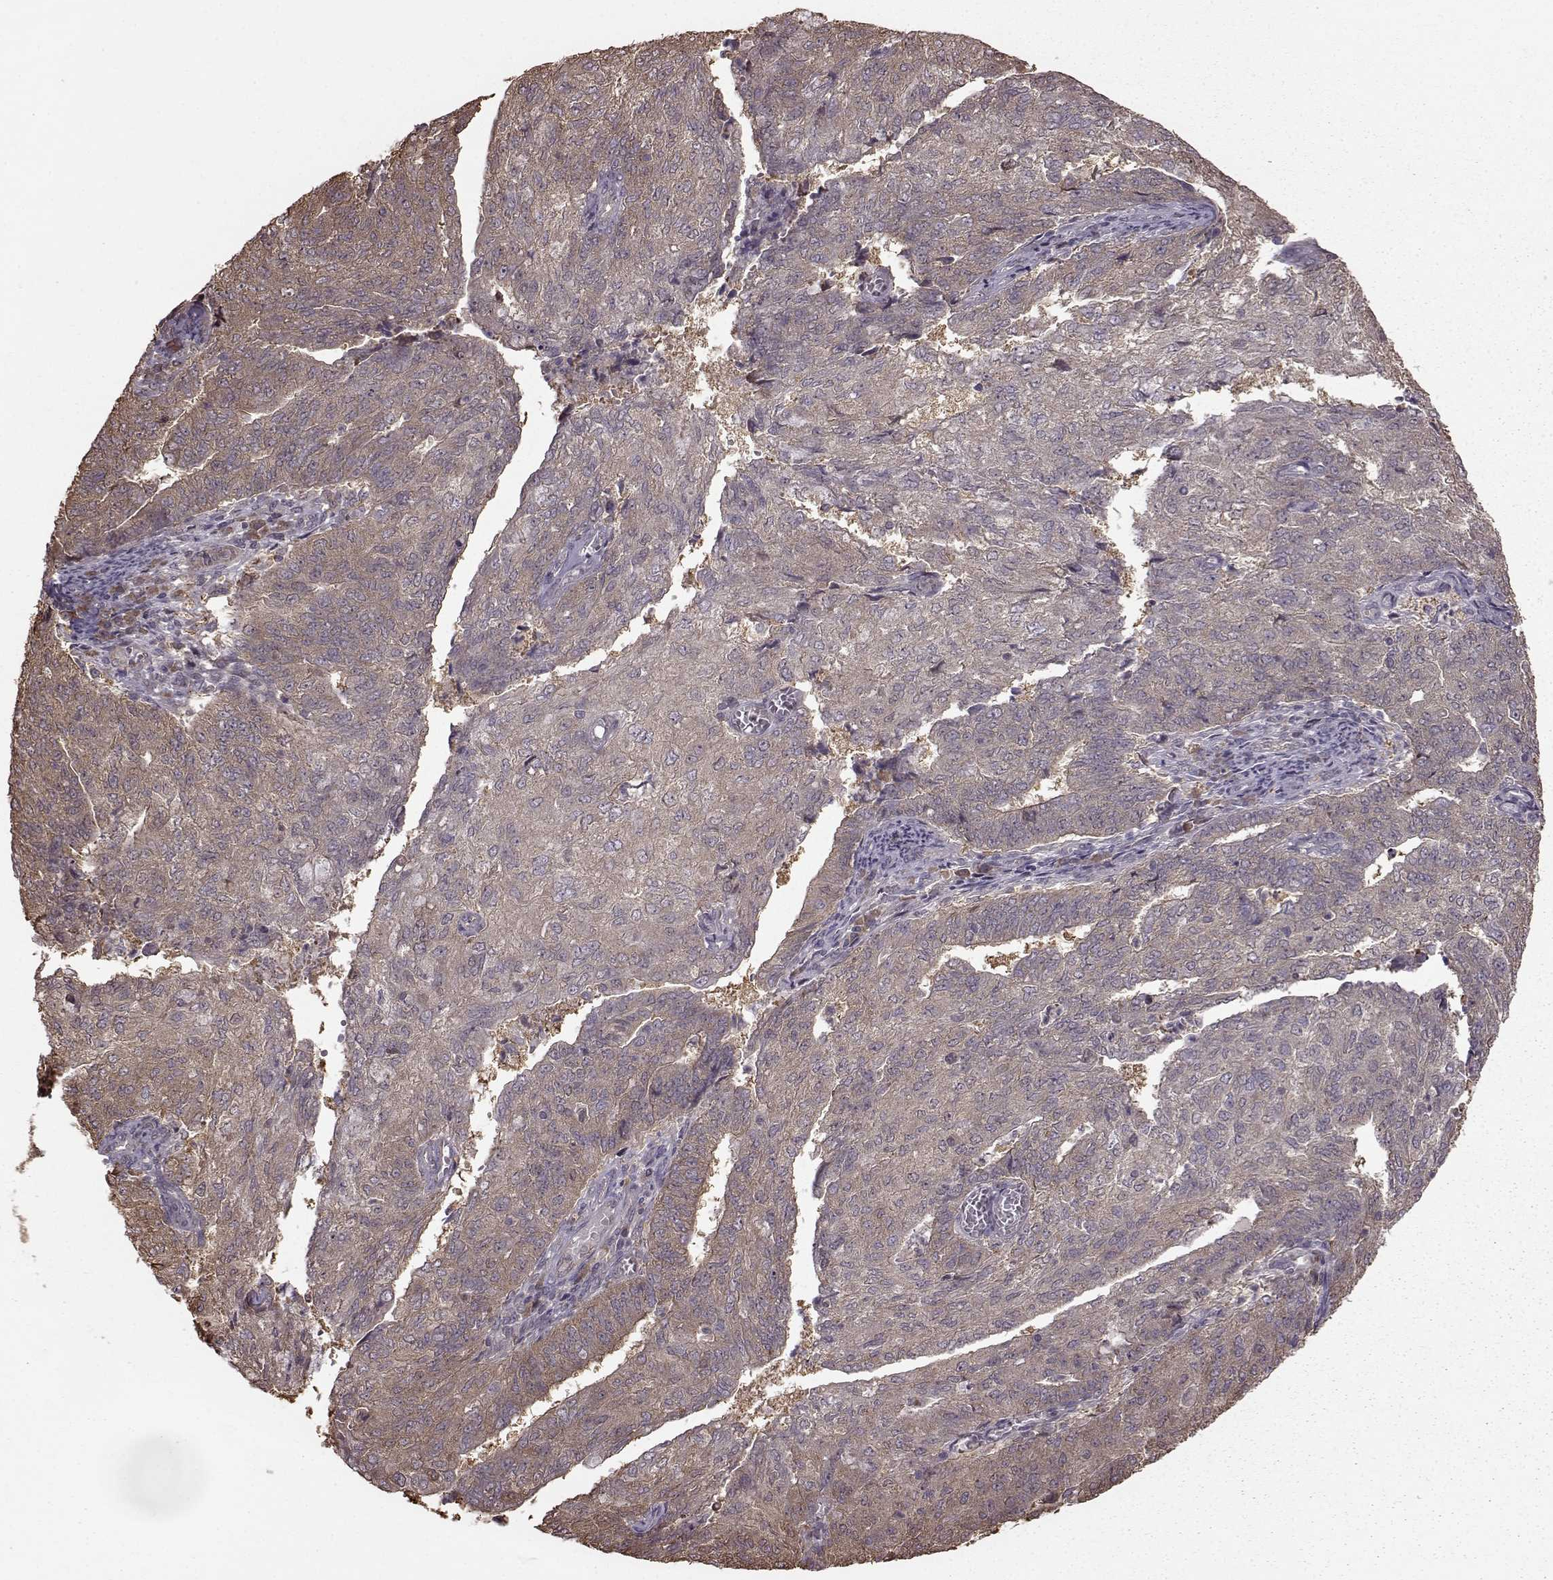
{"staining": {"intensity": "weak", "quantity": "25%-75%", "location": "cytoplasmic/membranous"}, "tissue": "endometrial cancer", "cell_type": "Tumor cells", "image_type": "cancer", "snomed": [{"axis": "morphology", "description": "Adenocarcinoma, NOS"}, {"axis": "topography", "description": "Endometrium"}], "caption": "Protein staining reveals weak cytoplasmic/membranous expression in approximately 25%-75% of tumor cells in adenocarcinoma (endometrial).", "gene": "NME1-NME2", "patient": {"sex": "female", "age": 82}}